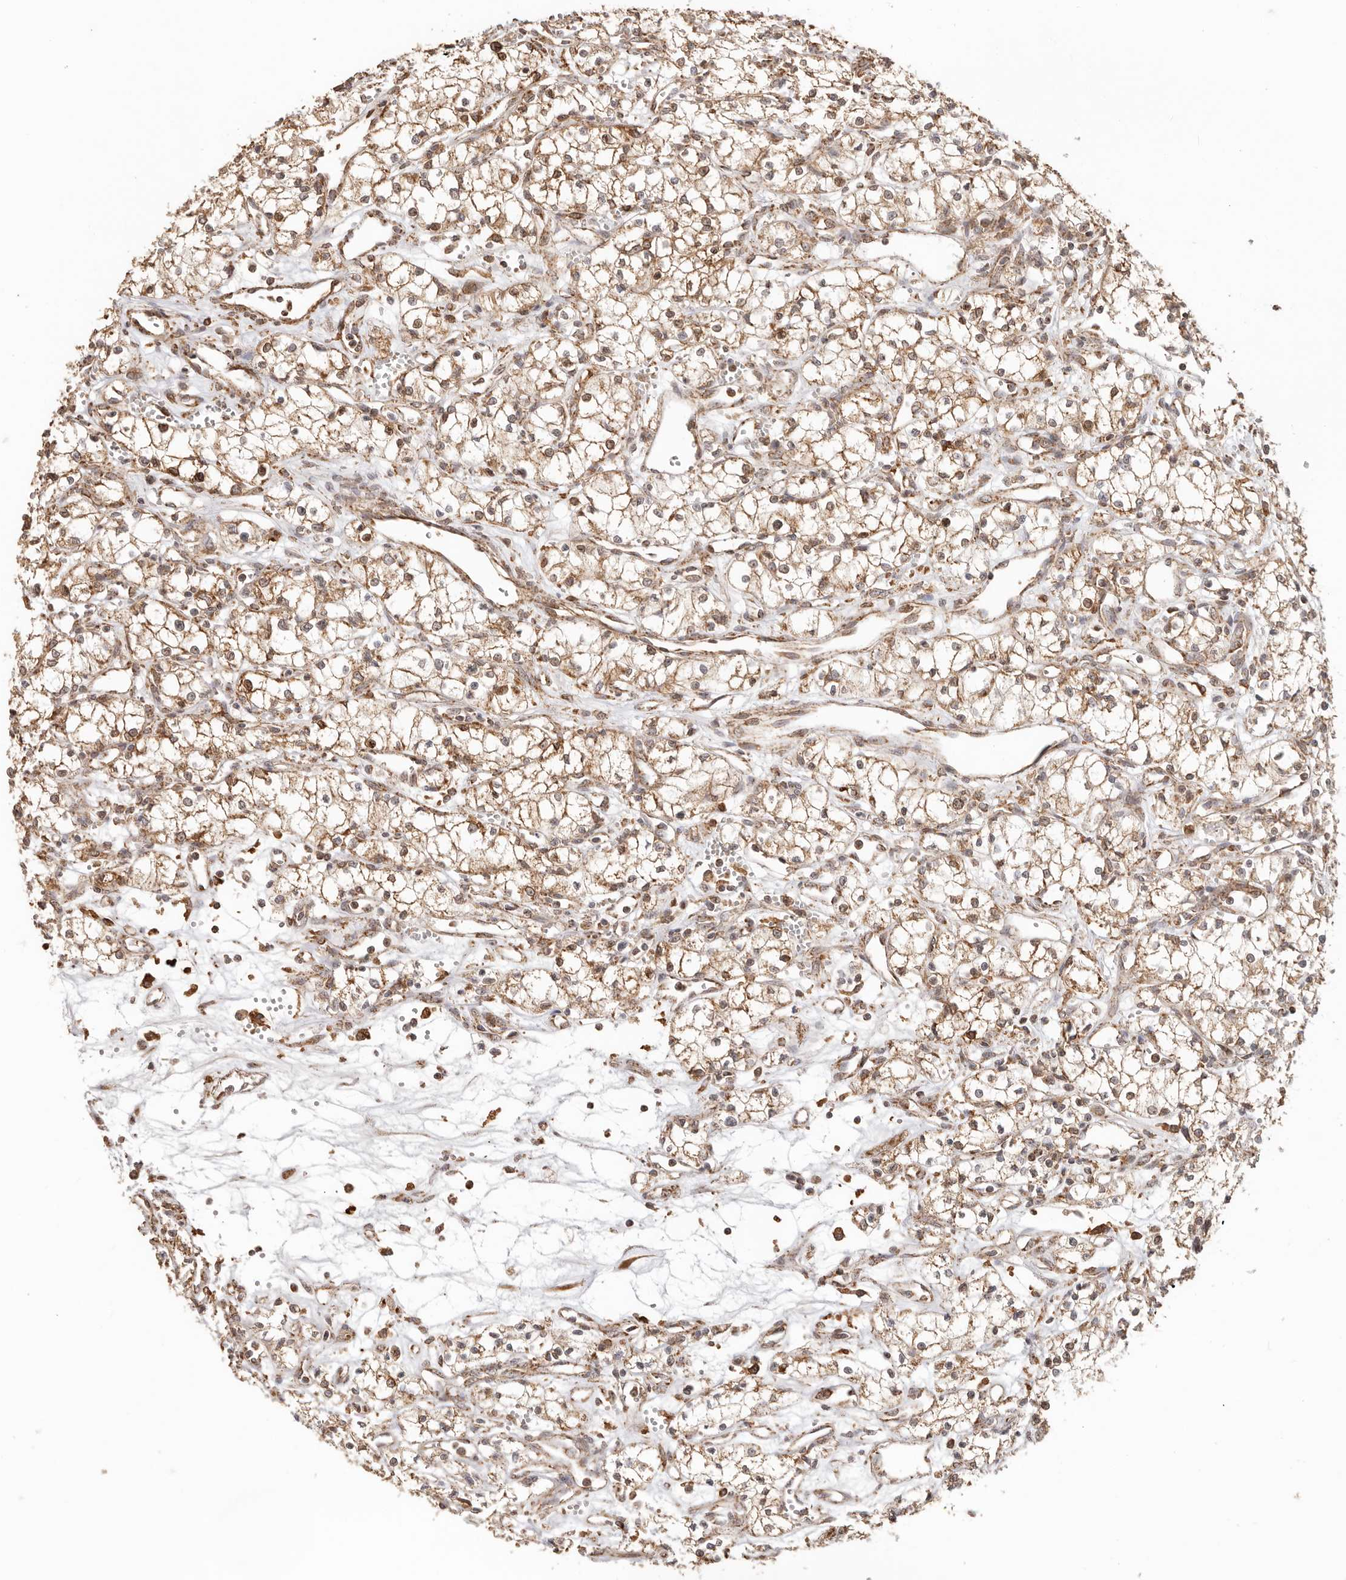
{"staining": {"intensity": "moderate", "quantity": ">75%", "location": "cytoplasmic/membranous"}, "tissue": "renal cancer", "cell_type": "Tumor cells", "image_type": "cancer", "snomed": [{"axis": "morphology", "description": "Adenocarcinoma, NOS"}, {"axis": "topography", "description": "Kidney"}], "caption": "DAB (3,3'-diaminobenzidine) immunohistochemical staining of human renal cancer shows moderate cytoplasmic/membranous protein expression in about >75% of tumor cells. The protein of interest is shown in brown color, while the nuclei are stained blue.", "gene": "NDUFB11", "patient": {"sex": "male", "age": 59}}